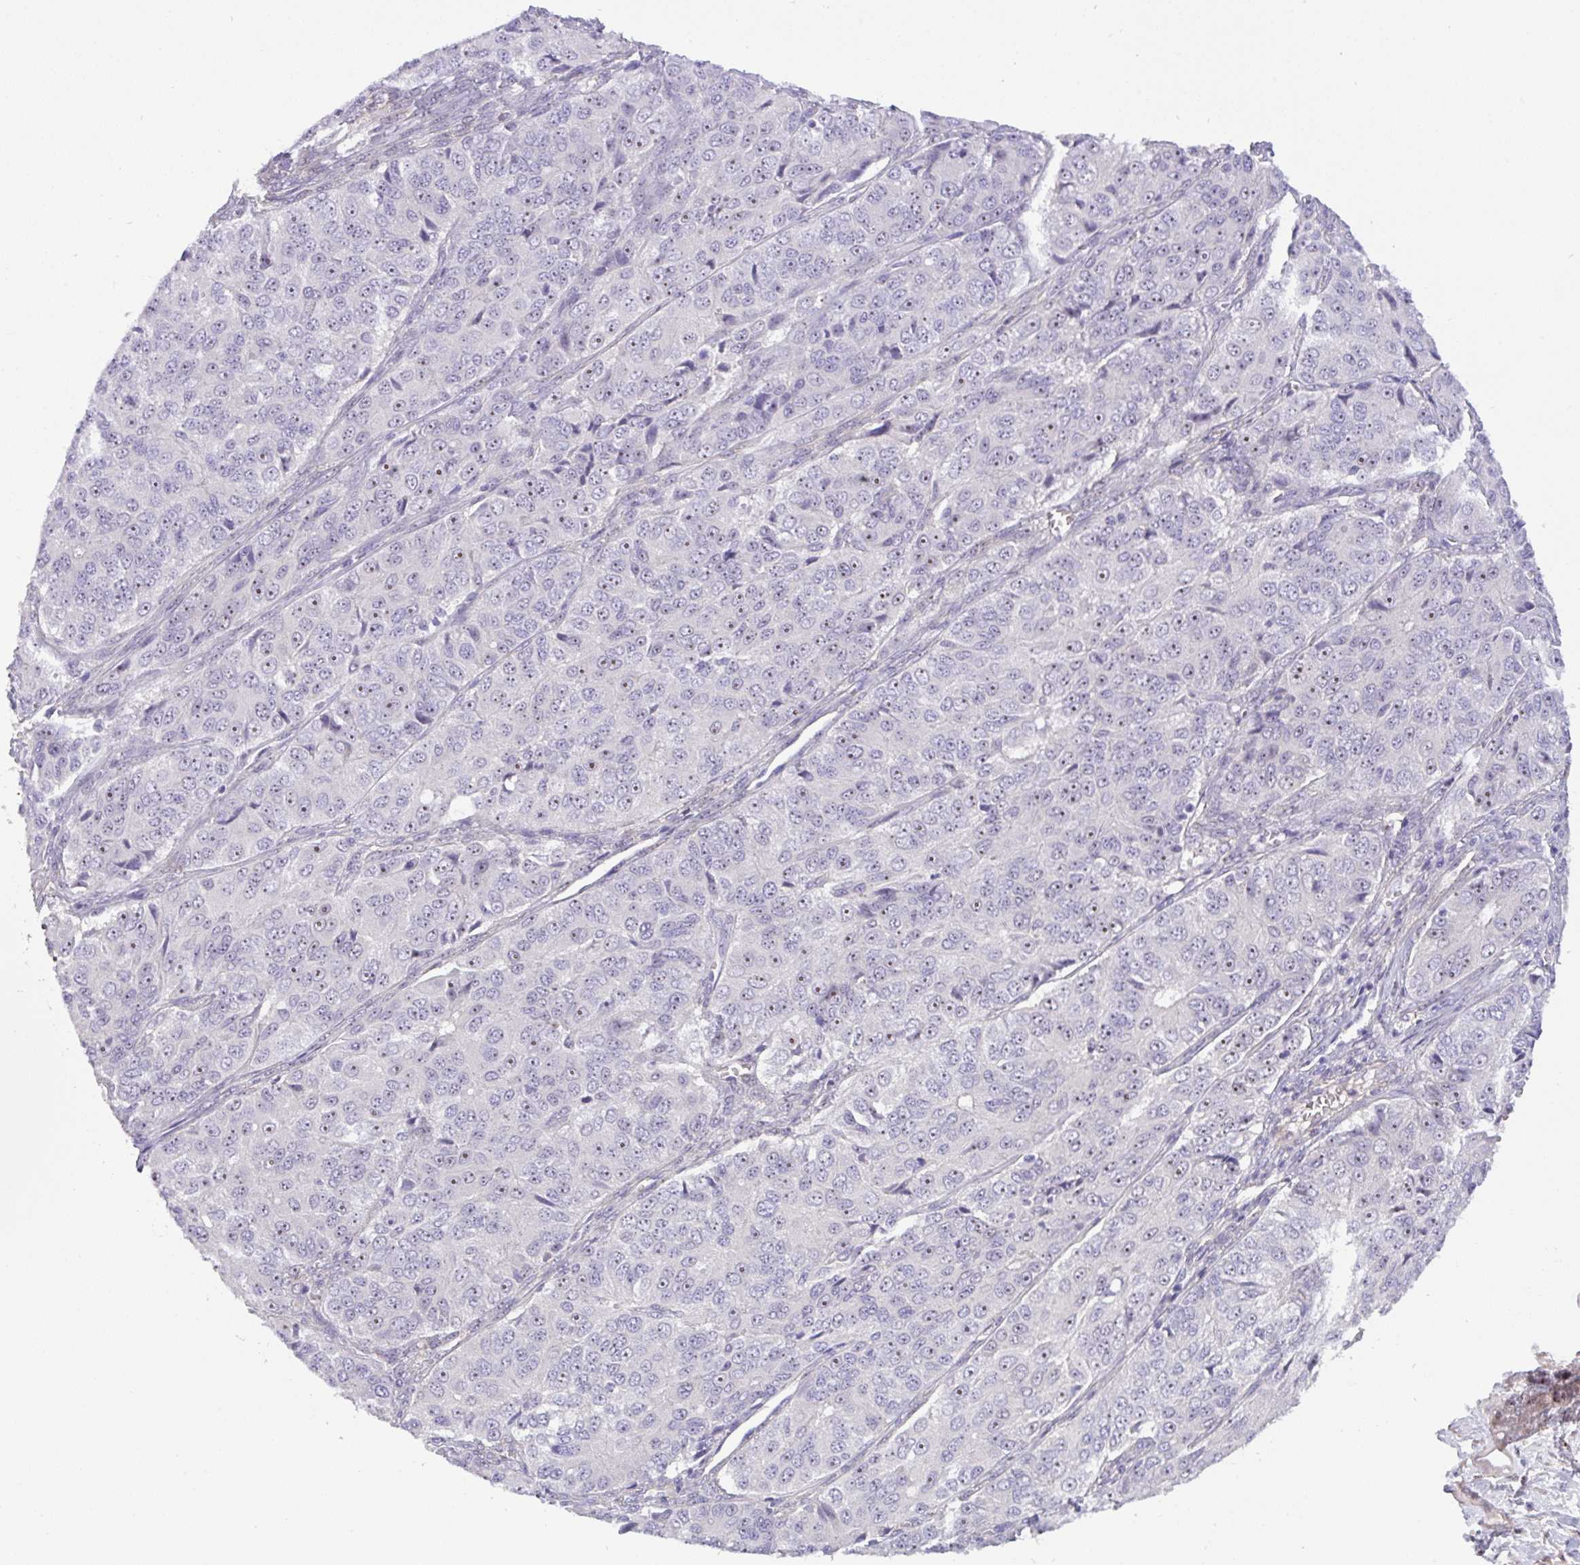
{"staining": {"intensity": "weak", "quantity": "<25%", "location": "nuclear"}, "tissue": "ovarian cancer", "cell_type": "Tumor cells", "image_type": "cancer", "snomed": [{"axis": "morphology", "description": "Carcinoma, endometroid"}, {"axis": "topography", "description": "Ovary"}], "caption": "Micrograph shows no significant protein staining in tumor cells of ovarian endometroid carcinoma.", "gene": "MXRA8", "patient": {"sex": "female", "age": 51}}